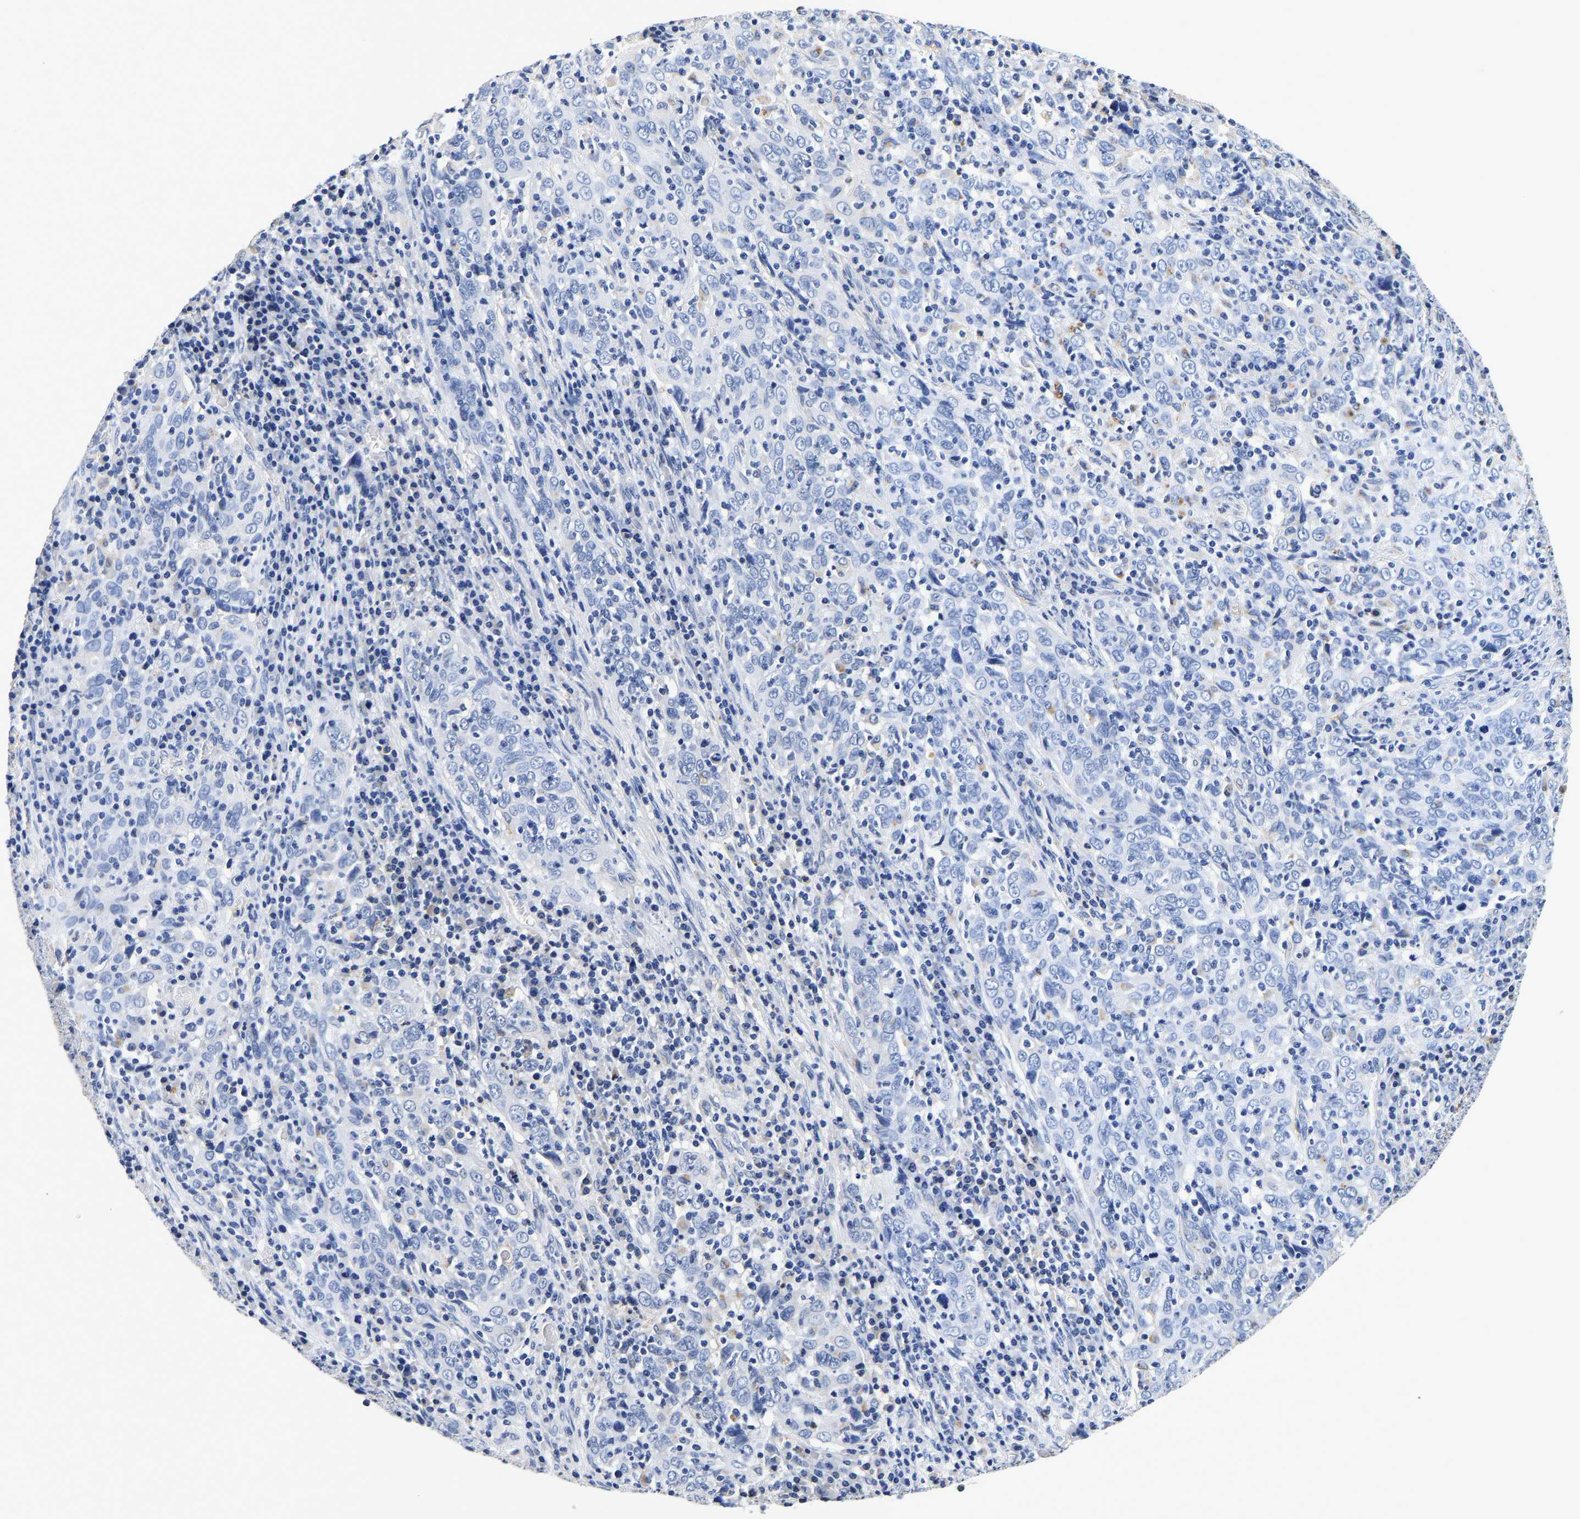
{"staining": {"intensity": "negative", "quantity": "none", "location": "none"}, "tissue": "cervical cancer", "cell_type": "Tumor cells", "image_type": "cancer", "snomed": [{"axis": "morphology", "description": "Squamous cell carcinoma, NOS"}, {"axis": "topography", "description": "Cervix"}], "caption": "An IHC image of squamous cell carcinoma (cervical) is shown. There is no staining in tumor cells of squamous cell carcinoma (cervical). Nuclei are stained in blue.", "gene": "GRN", "patient": {"sex": "female", "age": 46}}